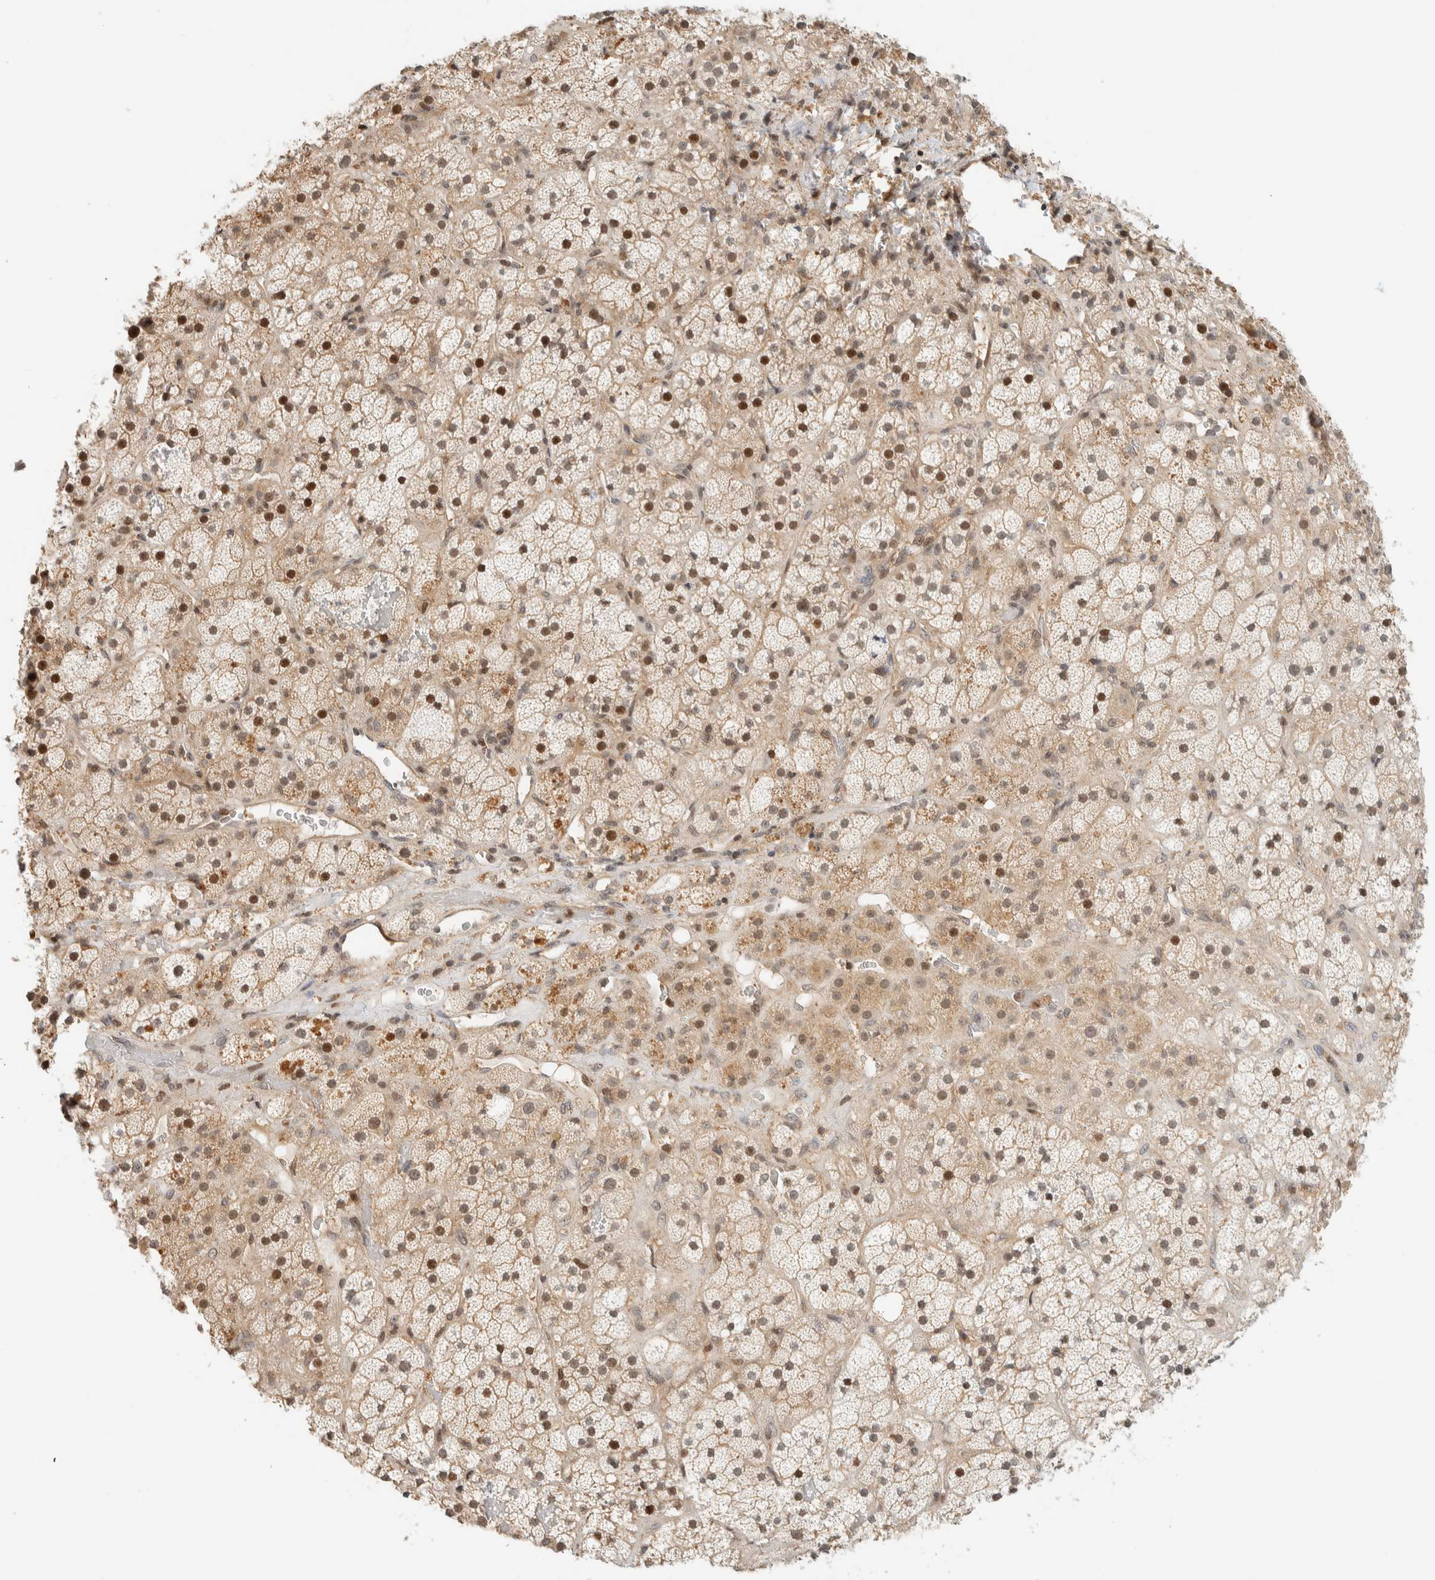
{"staining": {"intensity": "moderate", "quantity": ">75%", "location": "cytoplasmic/membranous,nuclear"}, "tissue": "adrenal gland", "cell_type": "Glandular cells", "image_type": "normal", "snomed": [{"axis": "morphology", "description": "Normal tissue, NOS"}, {"axis": "topography", "description": "Adrenal gland"}], "caption": "Glandular cells display medium levels of moderate cytoplasmic/membranous,nuclear expression in approximately >75% of cells in benign human adrenal gland.", "gene": "ARFGEF1", "patient": {"sex": "male", "age": 57}}